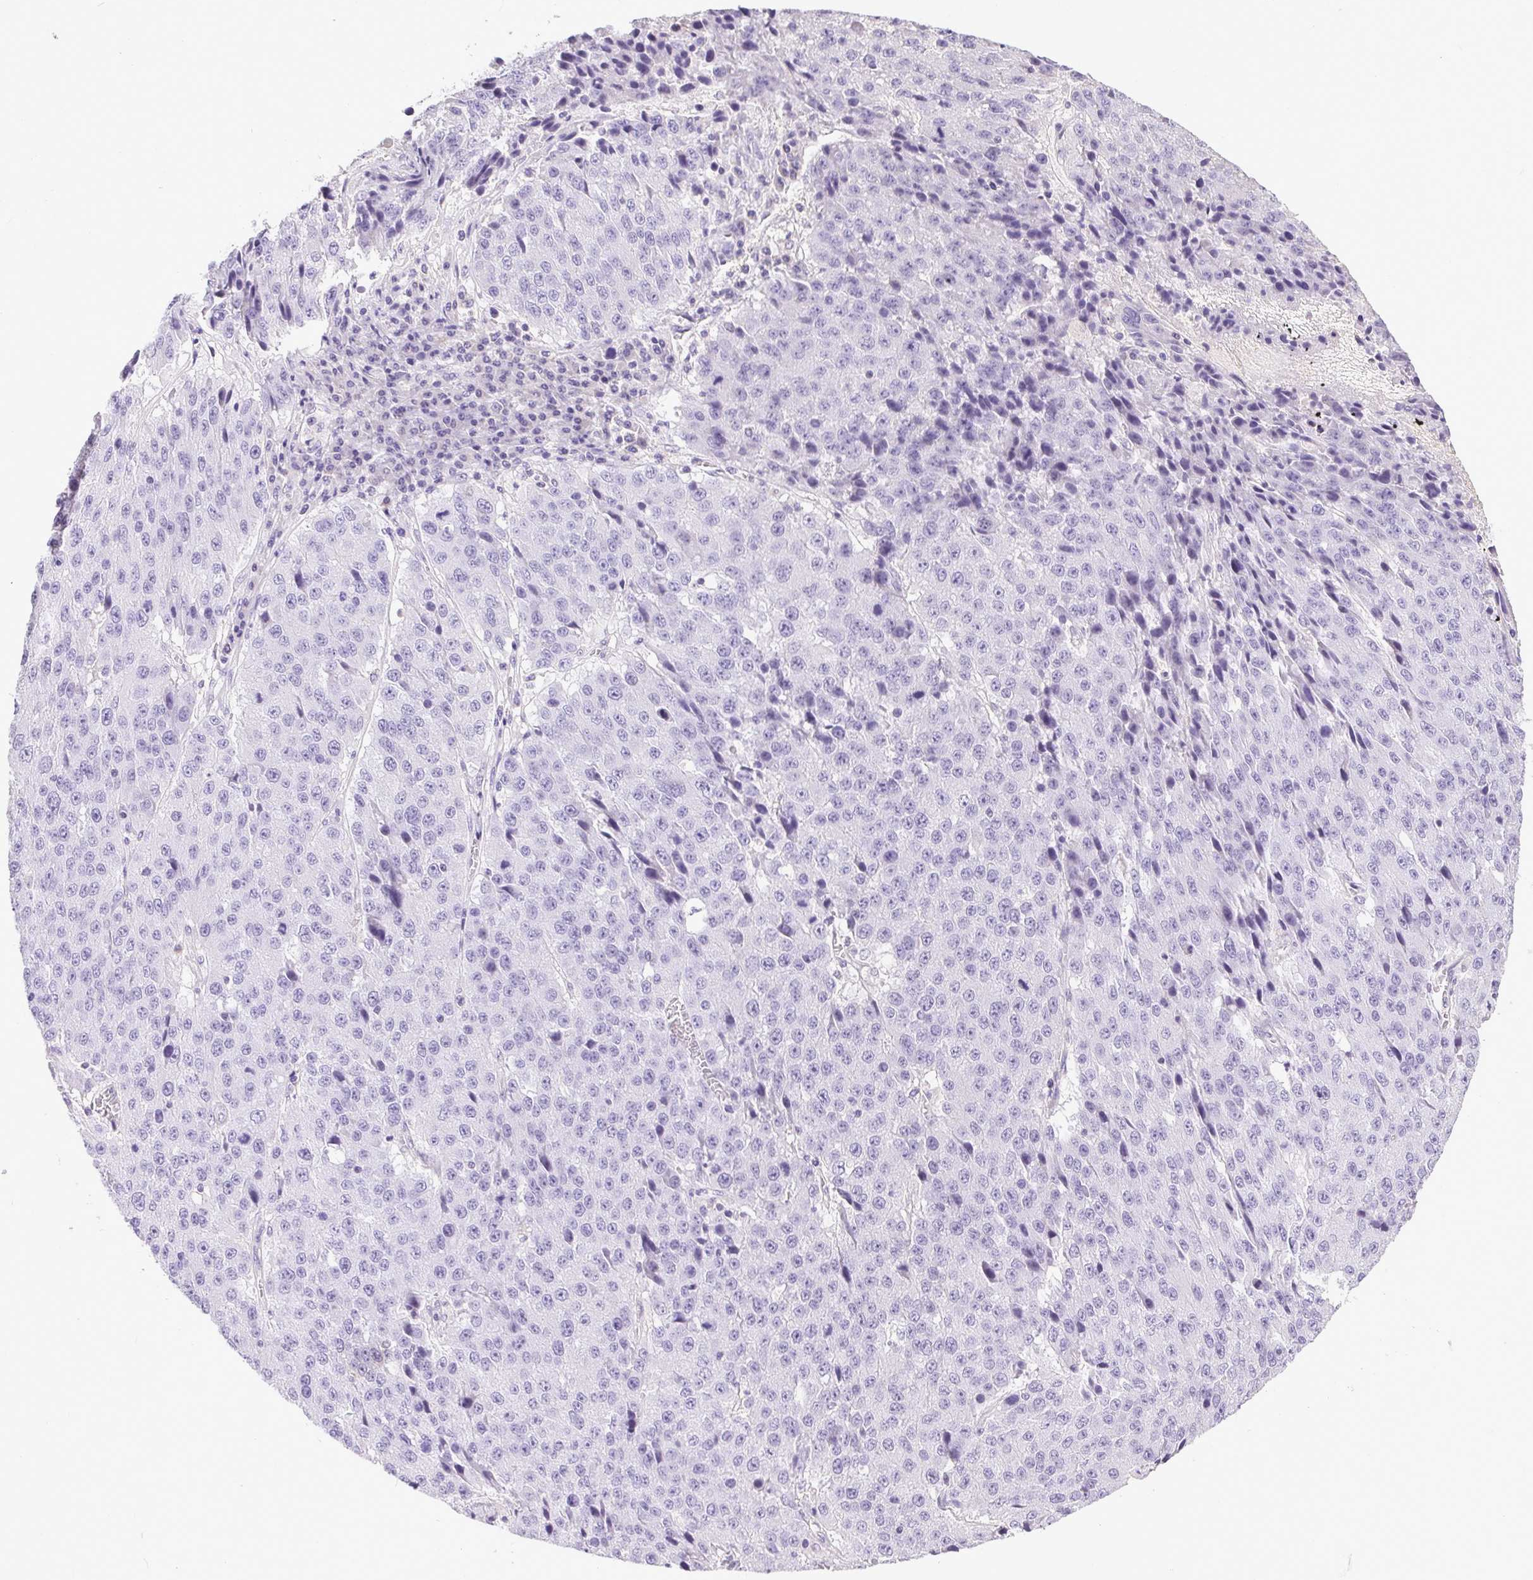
{"staining": {"intensity": "negative", "quantity": "none", "location": "none"}, "tissue": "stomach cancer", "cell_type": "Tumor cells", "image_type": "cancer", "snomed": [{"axis": "morphology", "description": "Adenocarcinoma, NOS"}, {"axis": "topography", "description": "Stomach"}], "caption": "This is a micrograph of immunohistochemistry staining of stomach adenocarcinoma, which shows no expression in tumor cells.", "gene": "SYCE2", "patient": {"sex": "male", "age": 71}}